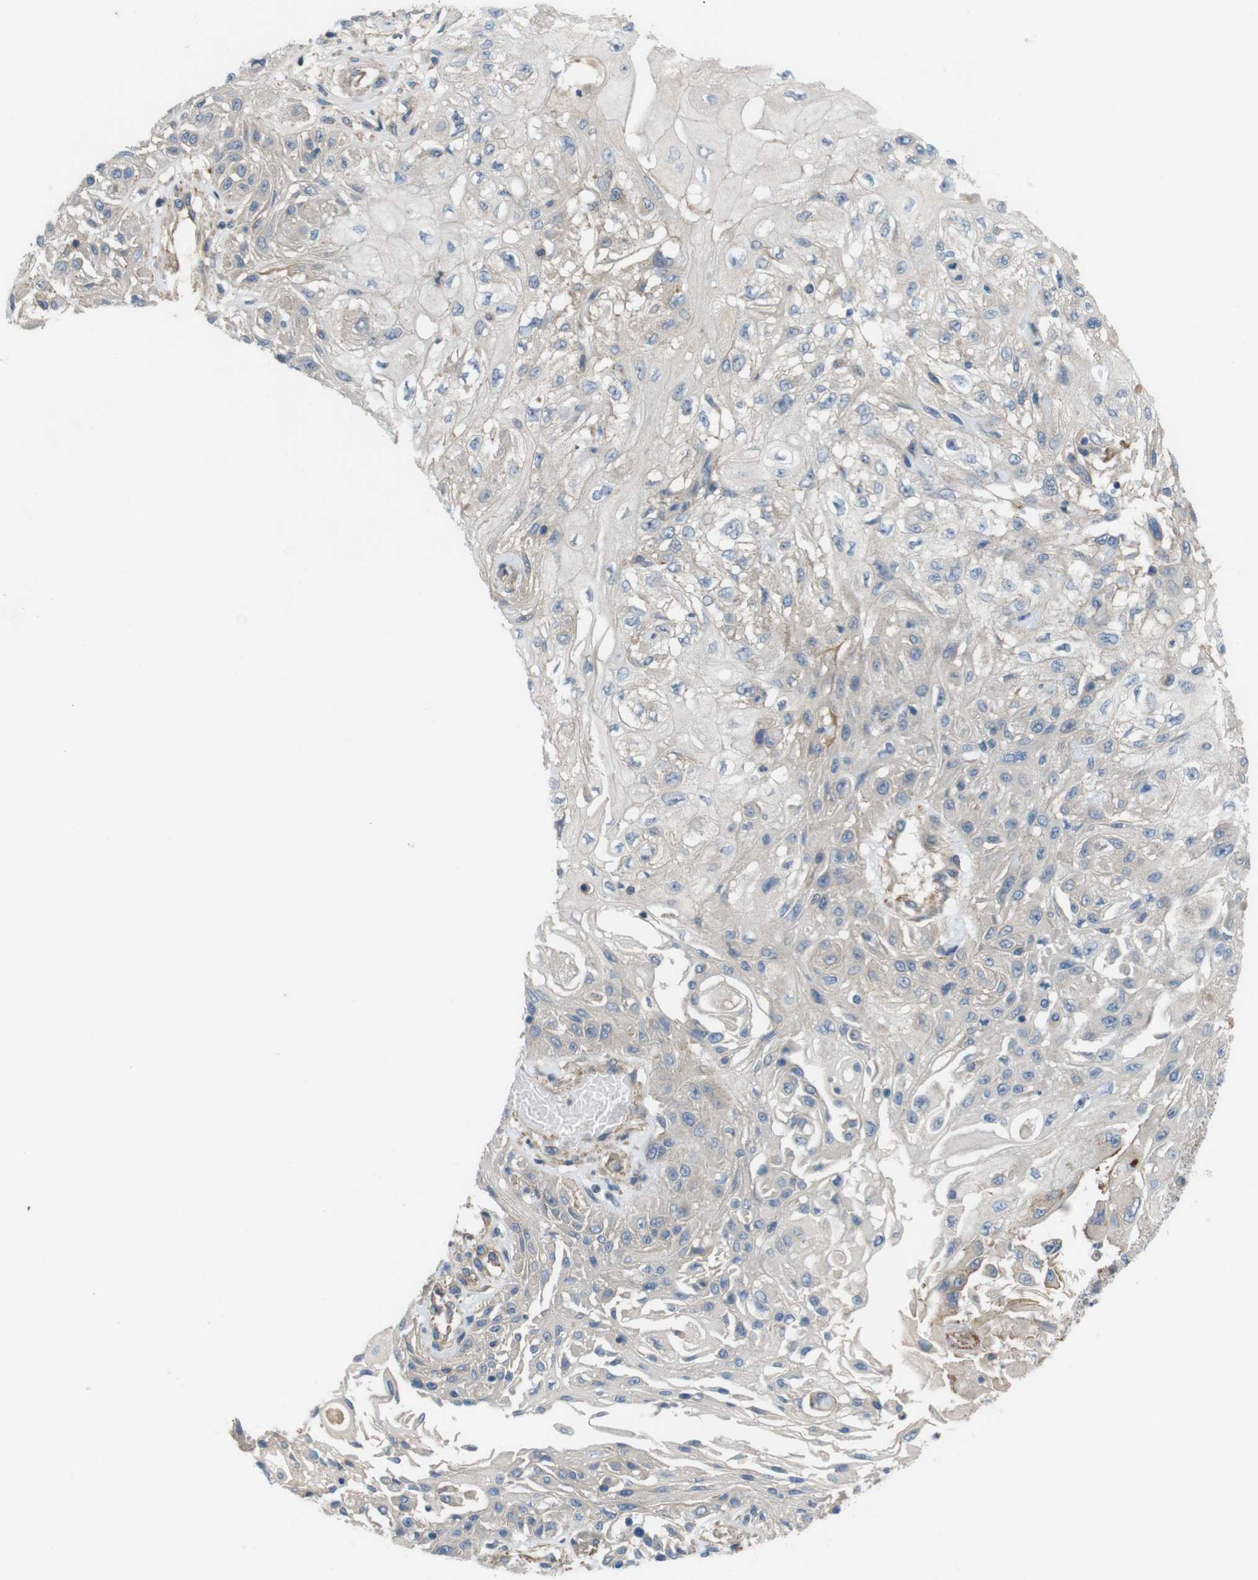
{"staining": {"intensity": "negative", "quantity": "none", "location": "none"}, "tissue": "skin cancer", "cell_type": "Tumor cells", "image_type": "cancer", "snomed": [{"axis": "morphology", "description": "Squamous cell carcinoma, NOS"}, {"axis": "topography", "description": "Skin"}], "caption": "Immunohistochemistry (IHC) photomicrograph of neoplastic tissue: squamous cell carcinoma (skin) stained with DAB (3,3'-diaminobenzidine) shows no significant protein positivity in tumor cells.", "gene": "BVES", "patient": {"sex": "male", "age": 75}}